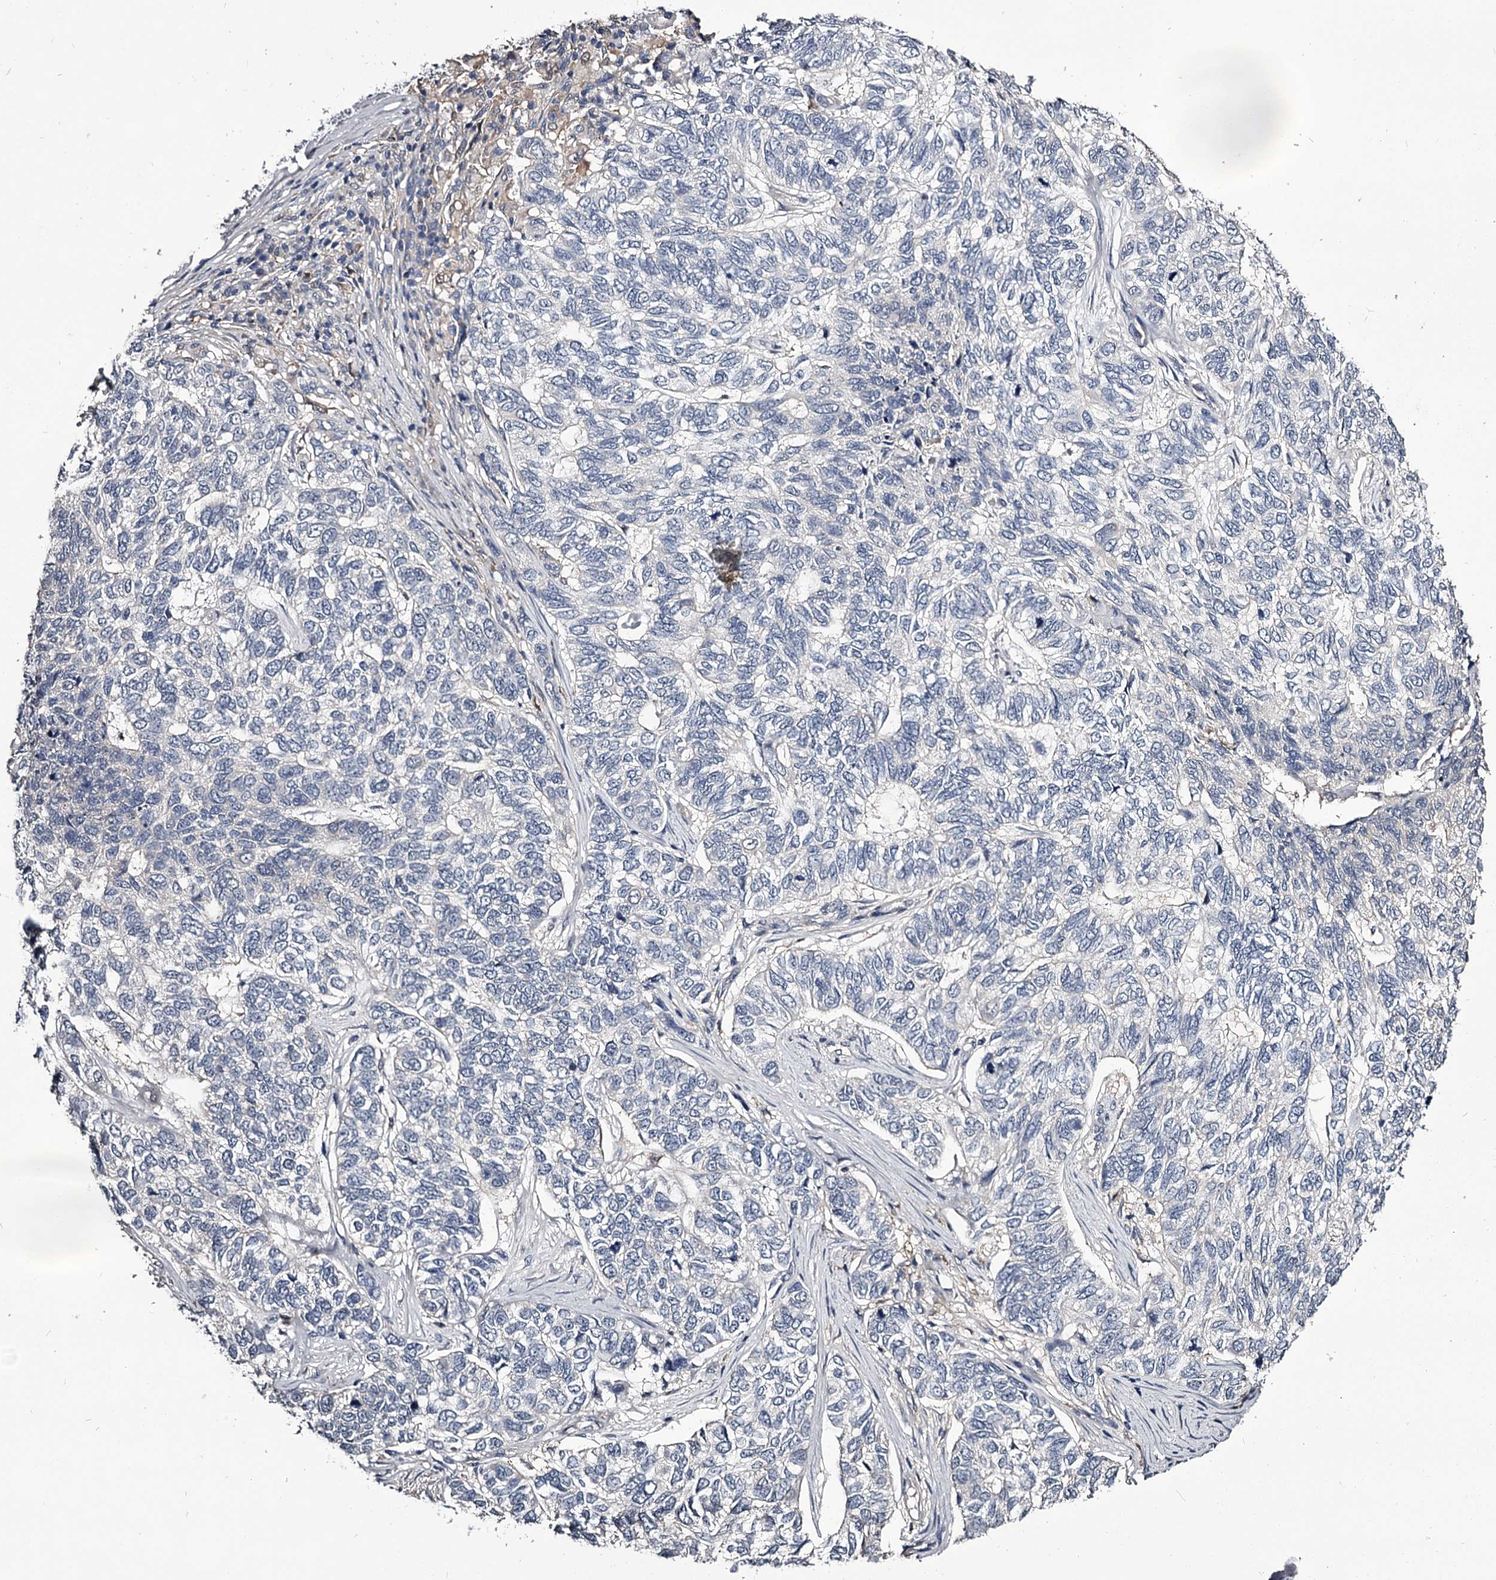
{"staining": {"intensity": "negative", "quantity": "none", "location": "none"}, "tissue": "skin cancer", "cell_type": "Tumor cells", "image_type": "cancer", "snomed": [{"axis": "morphology", "description": "Basal cell carcinoma"}, {"axis": "topography", "description": "Skin"}], "caption": "IHC of basal cell carcinoma (skin) demonstrates no positivity in tumor cells. (Brightfield microscopy of DAB (3,3'-diaminobenzidine) IHC at high magnification).", "gene": "GSTO1", "patient": {"sex": "female", "age": 65}}